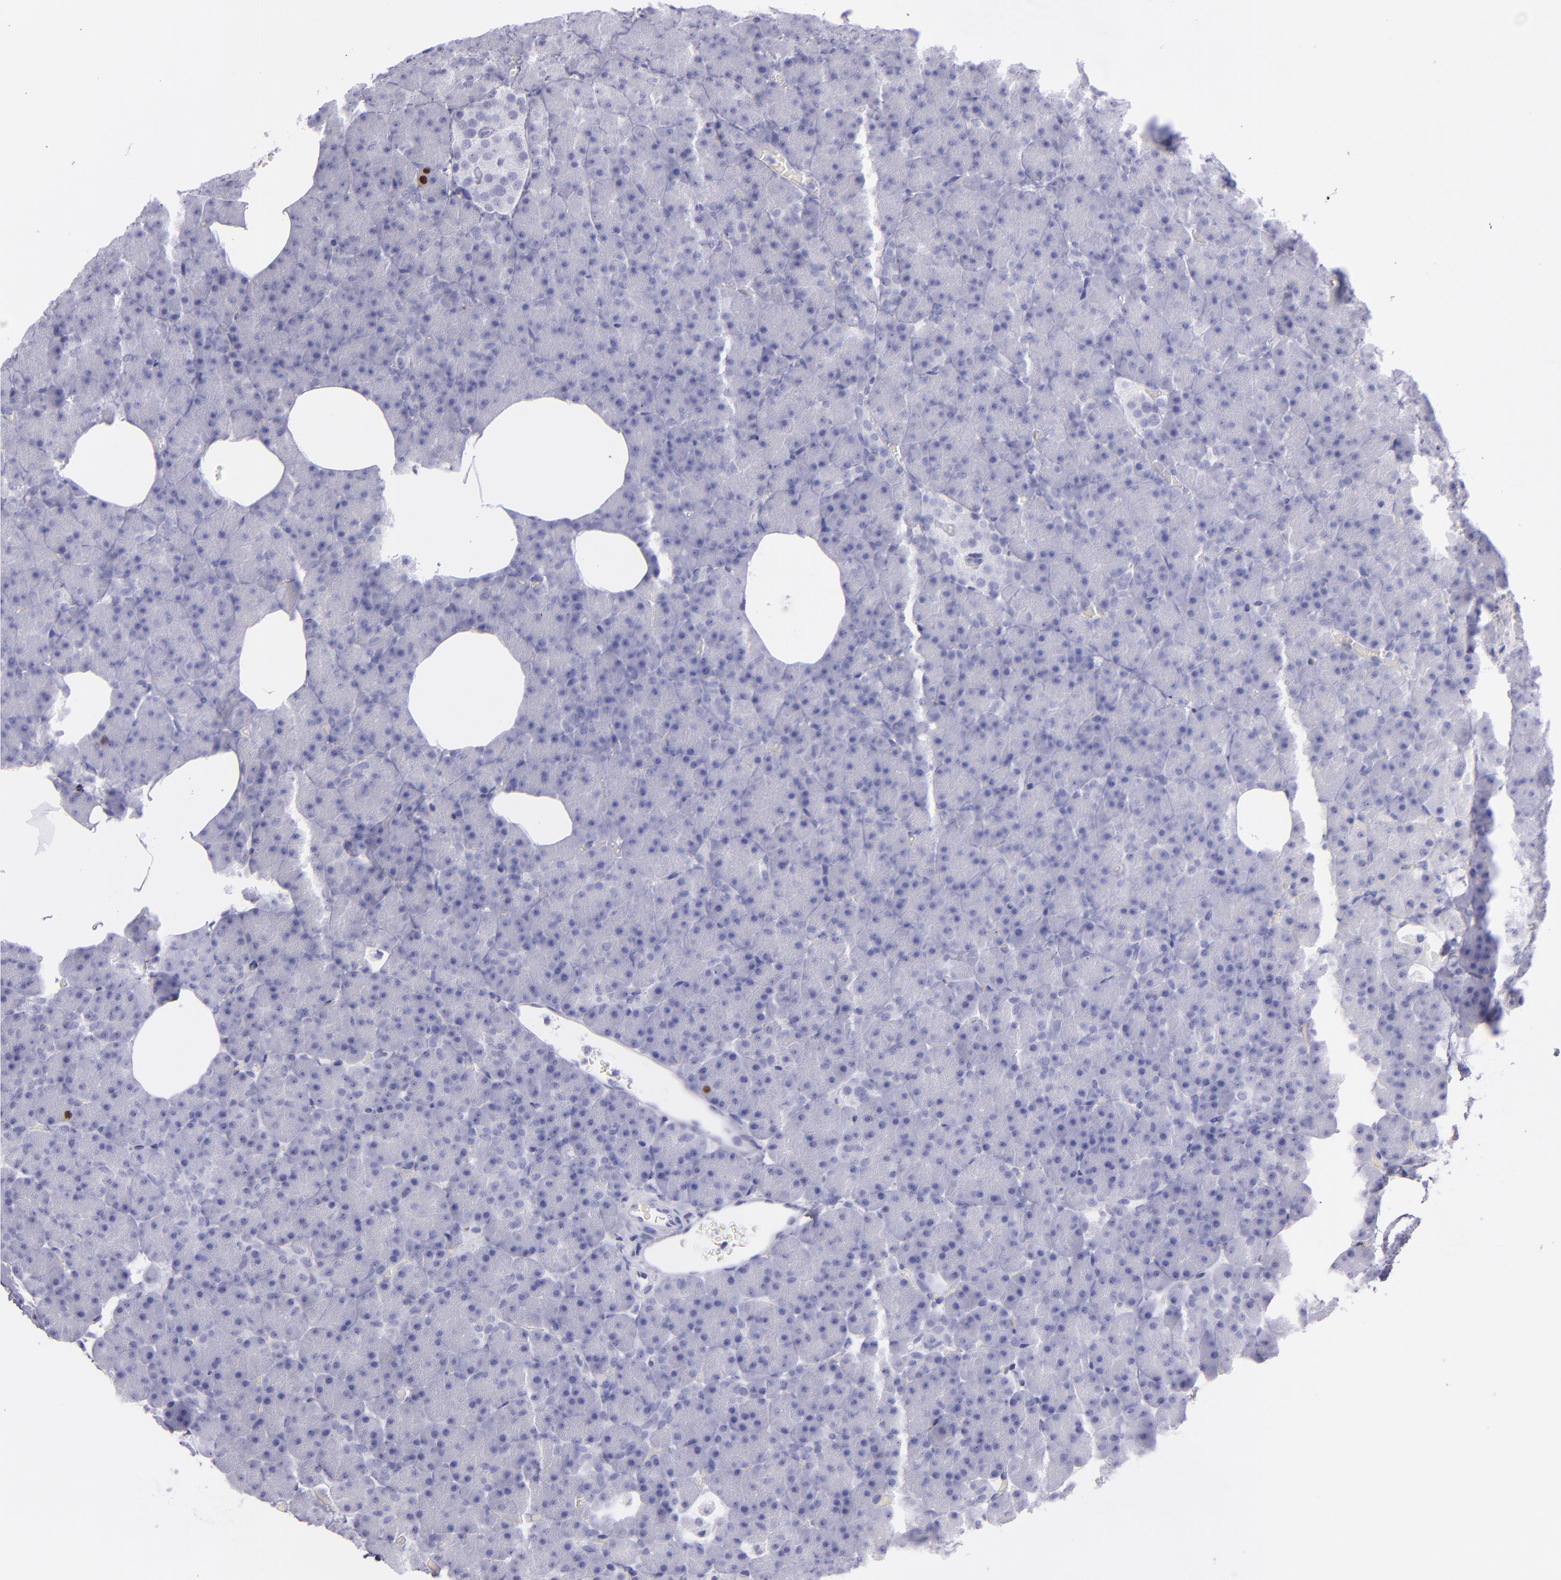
{"staining": {"intensity": "negative", "quantity": "none", "location": "none"}, "tissue": "pancreas", "cell_type": "Exocrine glandular cells", "image_type": "normal", "snomed": [{"axis": "morphology", "description": "Normal tissue, NOS"}, {"axis": "topography", "description": "Pancreas"}], "caption": "Human pancreas stained for a protein using immunohistochemistry (IHC) shows no positivity in exocrine glandular cells.", "gene": "TOP2A", "patient": {"sex": "female", "age": 35}}